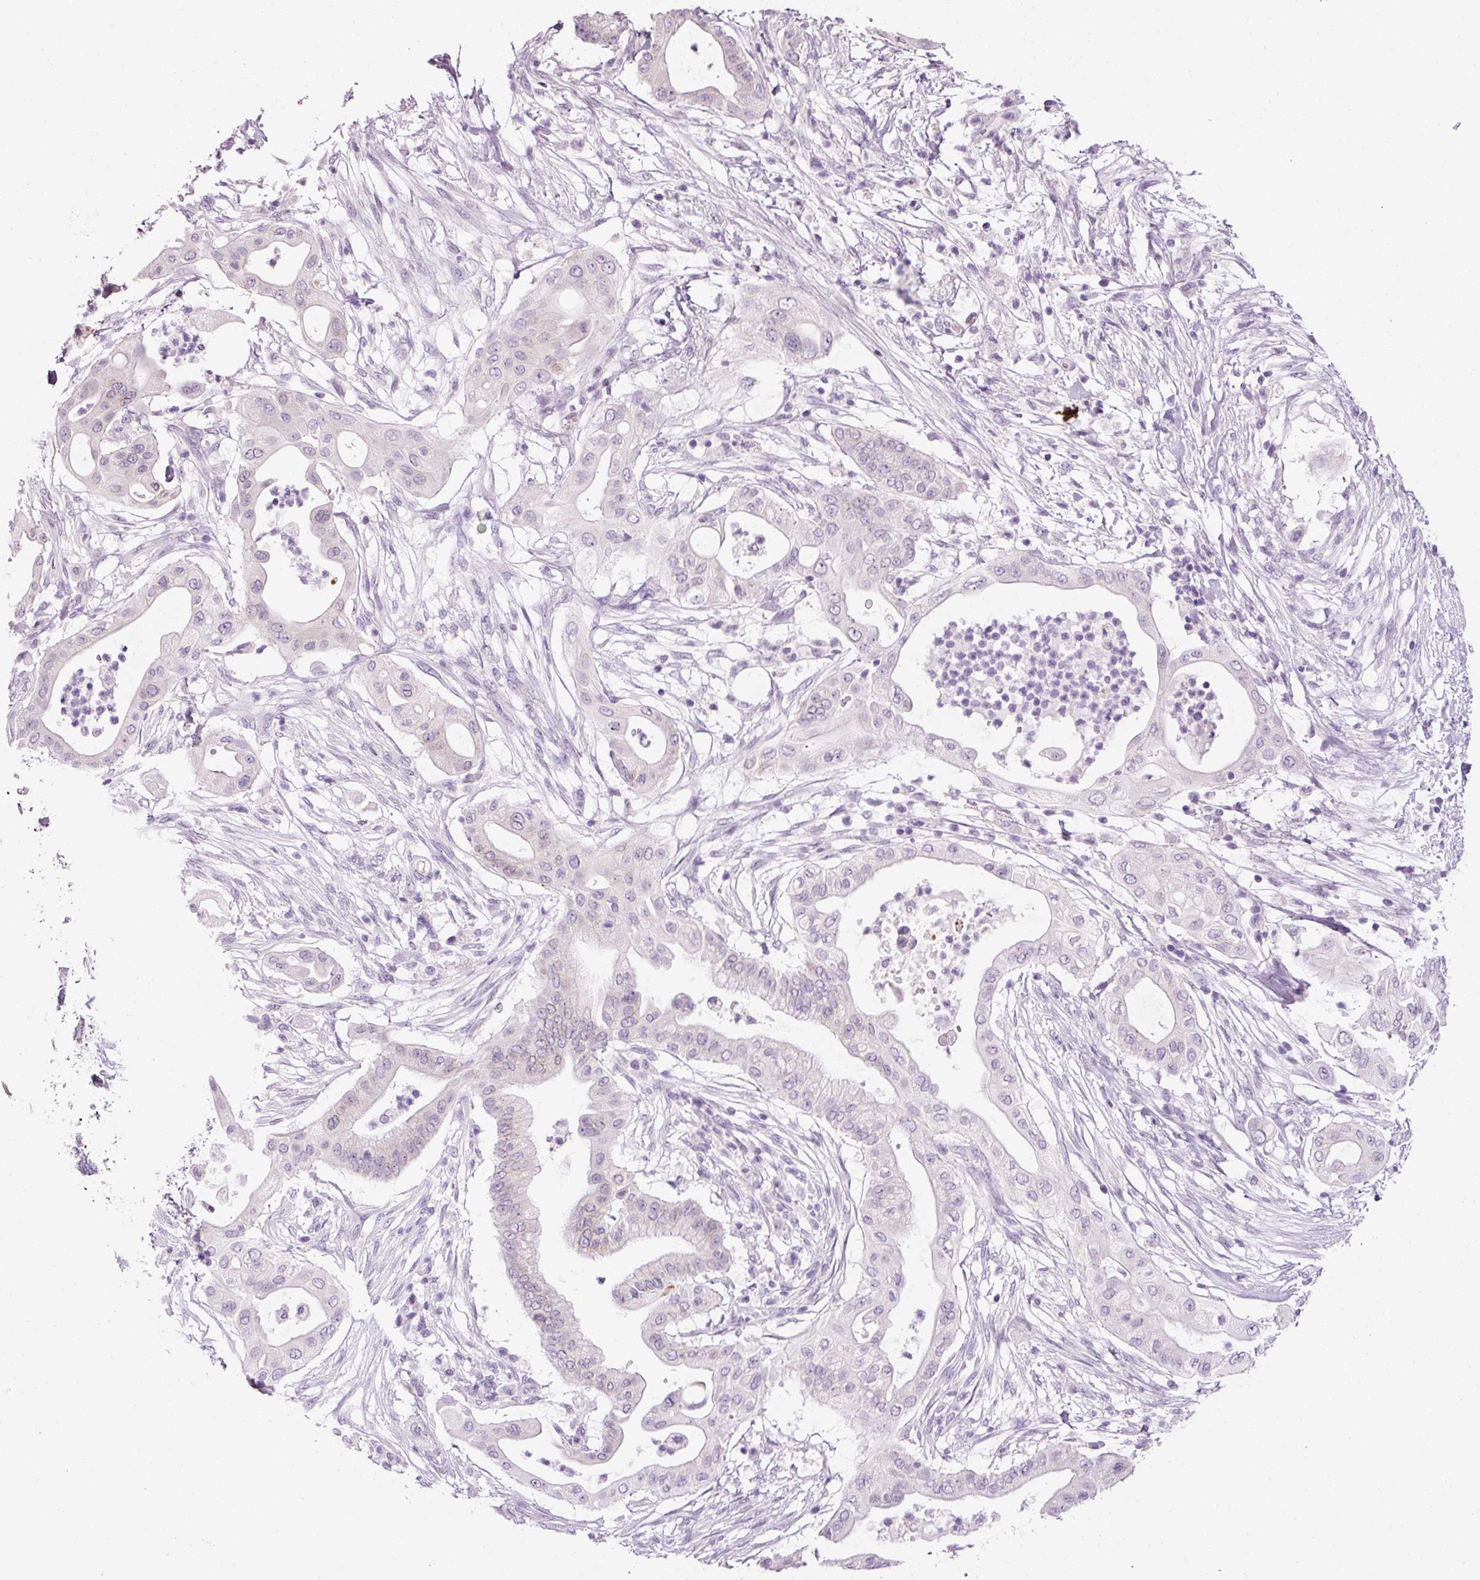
{"staining": {"intensity": "negative", "quantity": "none", "location": "none"}, "tissue": "pancreatic cancer", "cell_type": "Tumor cells", "image_type": "cancer", "snomed": [{"axis": "morphology", "description": "Adenocarcinoma, NOS"}, {"axis": "topography", "description": "Pancreas"}], "caption": "Immunohistochemistry image of neoplastic tissue: human adenocarcinoma (pancreatic) stained with DAB shows no significant protein staining in tumor cells. (DAB (3,3'-diaminobenzidine) immunohistochemistry visualized using brightfield microscopy, high magnification).", "gene": "ANKRD20A1", "patient": {"sex": "male", "age": 68}}